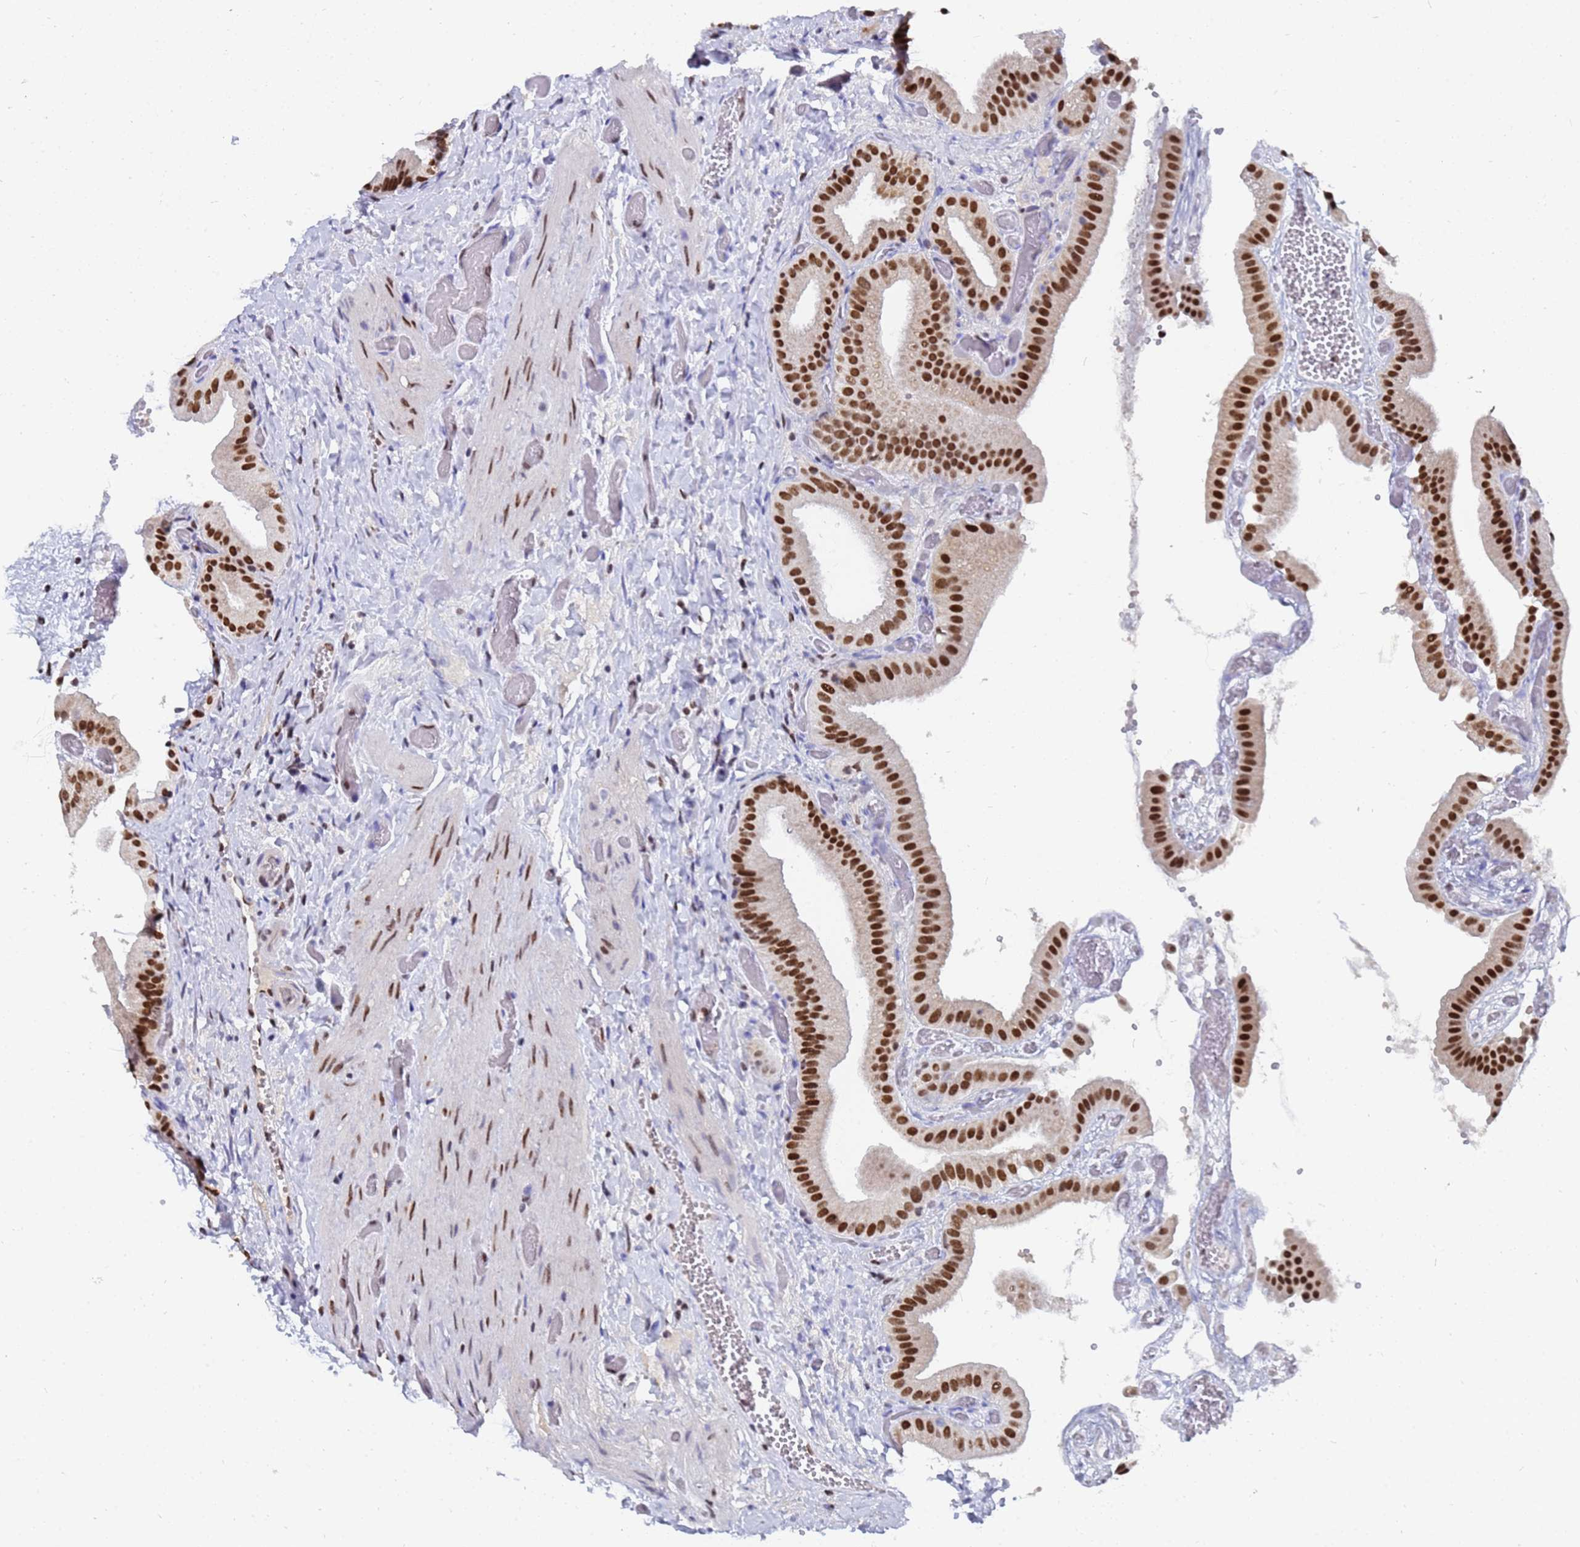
{"staining": {"intensity": "strong", "quantity": ">75%", "location": "nuclear"}, "tissue": "gallbladder", "cell_type": "Glandular cells", "image_type": "normal", "snomed": [{"axis": "morphology", "description": "Normal tissue, NOS"}, {"axis": "topography", "description": "Gallbladder"}], "caption": "IHC photomicrograph of unremarkable gallbladder: gallbladder stained using immunohistochemistry (IHC) reveals high levels of strong protein expression localized specifically in the nuclear of glandular cells, appearing as a nuclear brown color.", "gene": "RAVER2", "patient": {"sex": "female", "age": 64}}